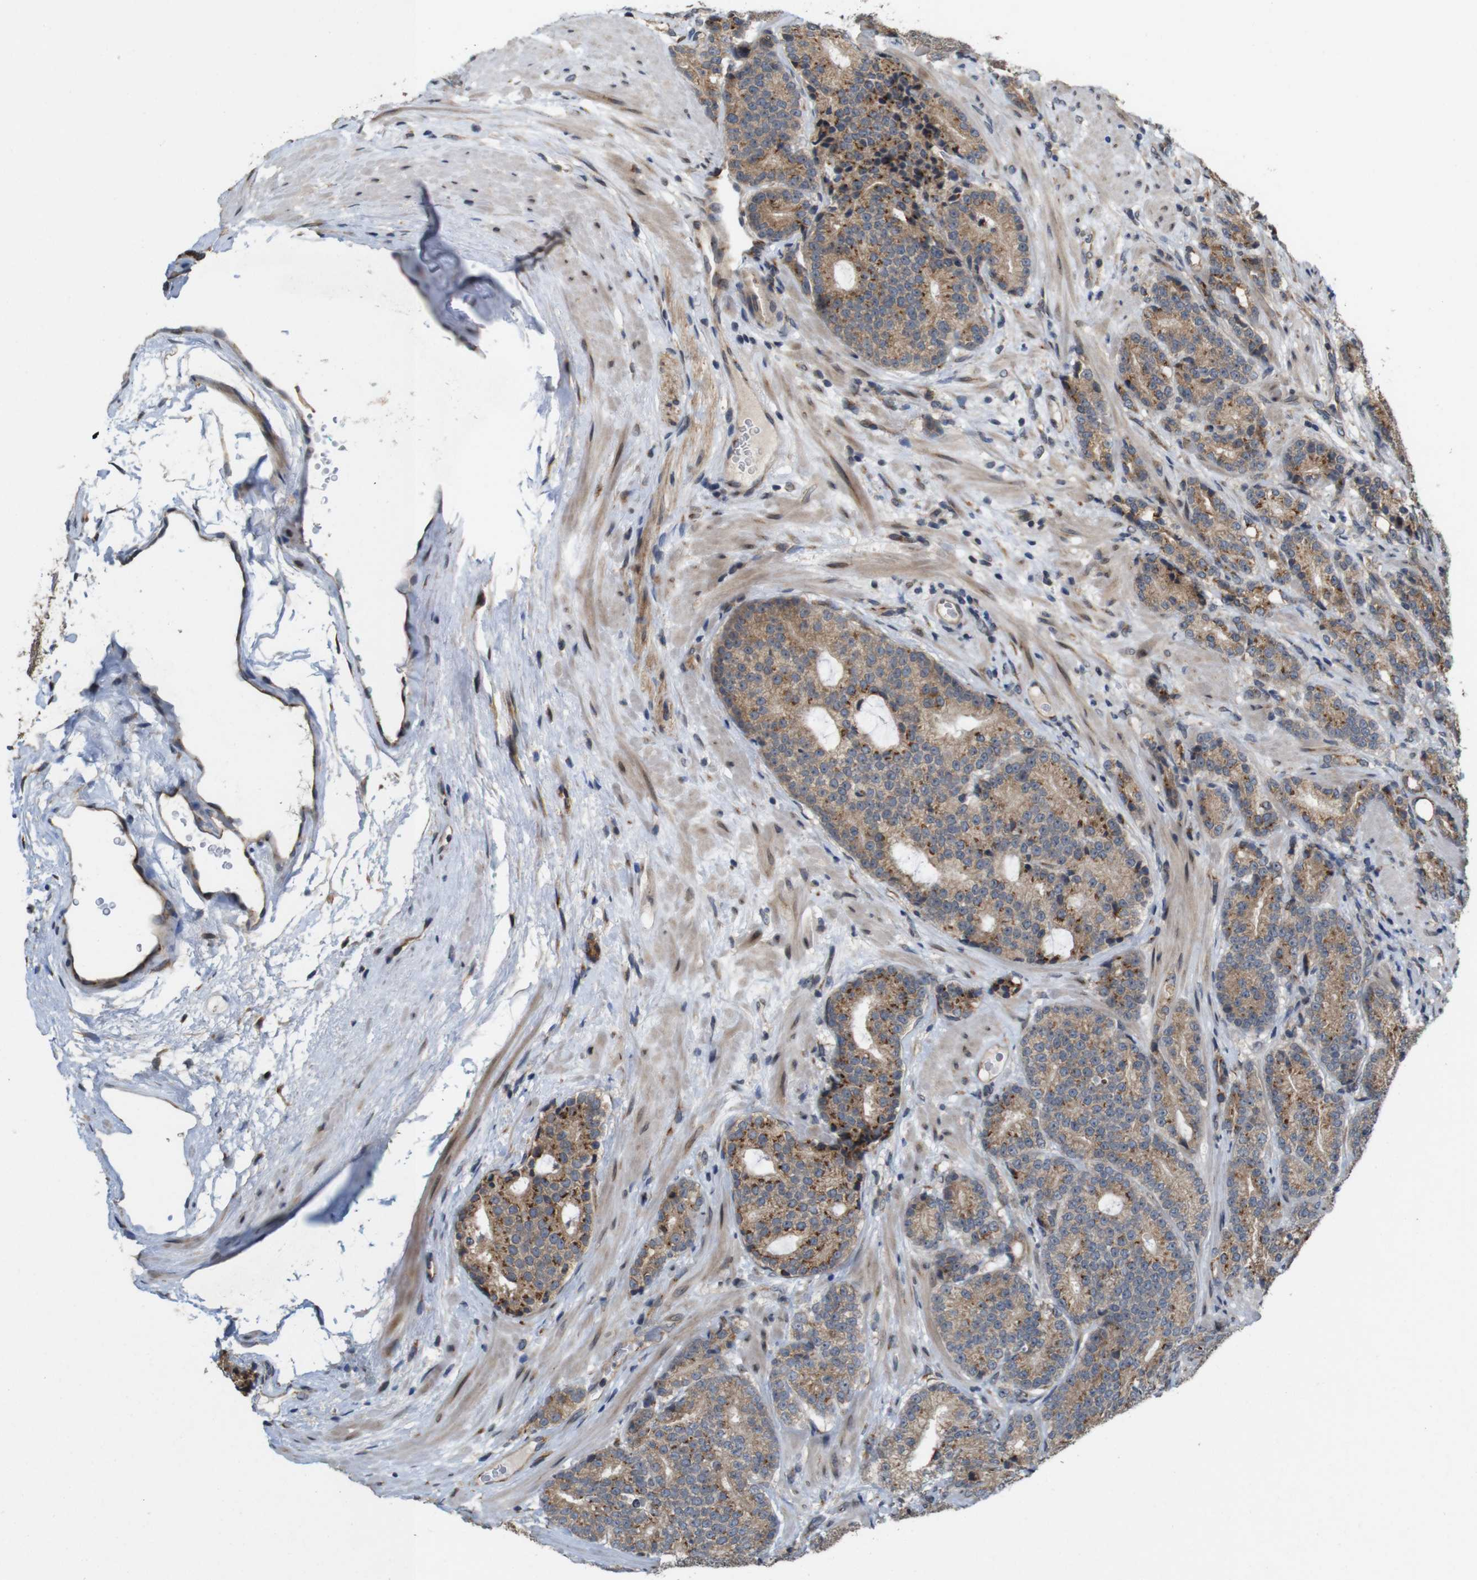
{"staining": {"intensity": "moderate", "quantity": ">75%", "location": "cytoplasmic/membranous"}, "tissue": "prostate cancer", "cell_type": "Tumor cells", "image_type": "cancer", "snomed": [{"axis": "morphology", "description": "Adenocarcinoma, High grade"}, {"axis": "topography", "description": "Prostate"}], "caption": "Prostate cancer stained with a protein marker exhibits moderate staining in tumor cells.", "gene": "EFCAB14", "patient": {"sex": "male", "age": 61}}